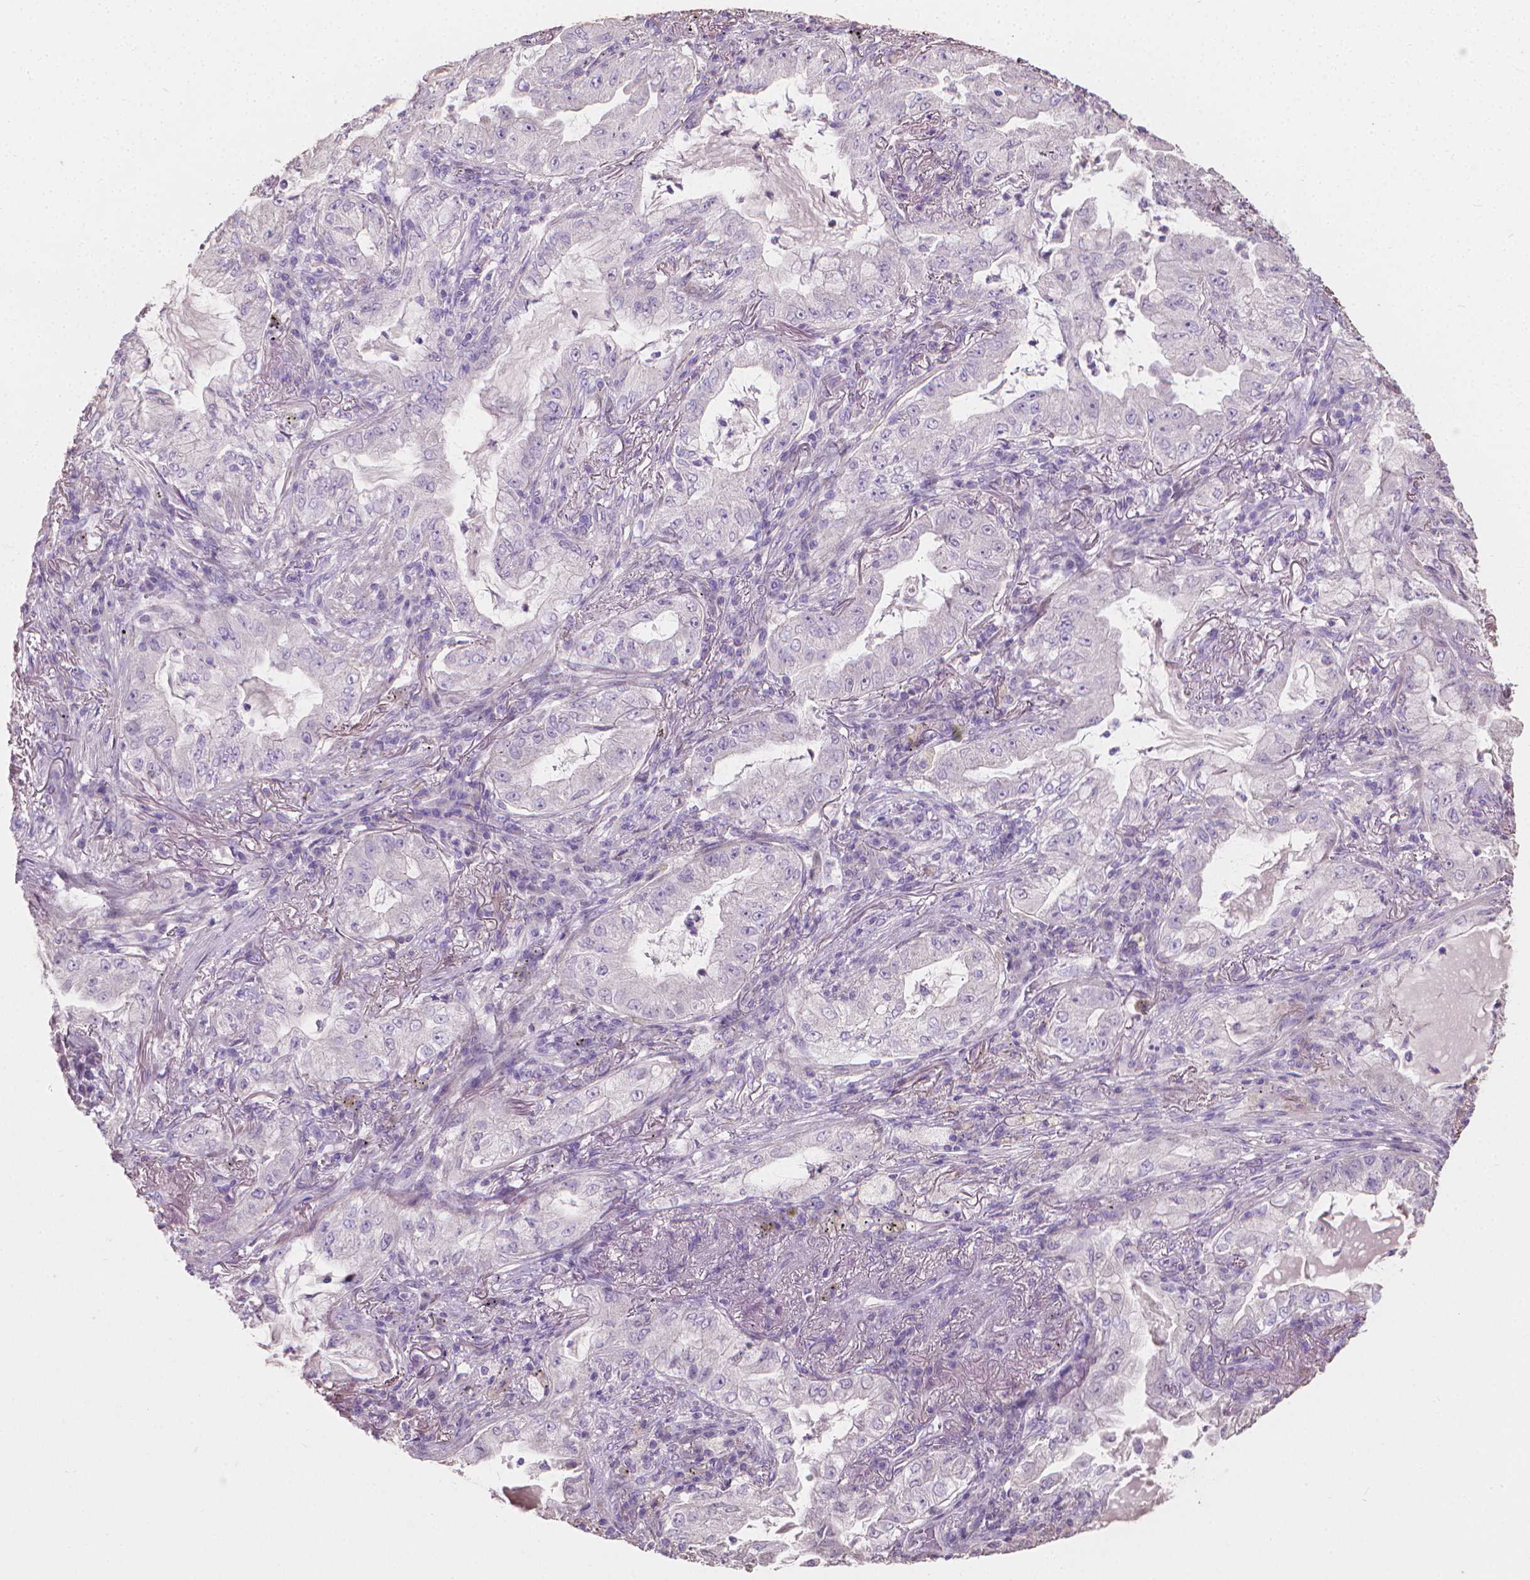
{"staining": {"intensity": "negative", "quantity": "none", "location": "none"}, "tissue": "lung cancer", "cell_type": "Tumor cells", "image_type": "cancer", "snomed": [{"axis": "morphology", "description": "Adenocarcinoma, NOS"}, {"axis": "topography", "description": "Lung"}], "caption": "High magnification brightfield microscopy of lung cancer (adenocarcinoma) stained with DAB (brown) and counterstained with hematoxylin (blue): tumor cells show no significant staining.", "gene": "CABCOCO1", "patient": {"sex": "female", "age": 73}}